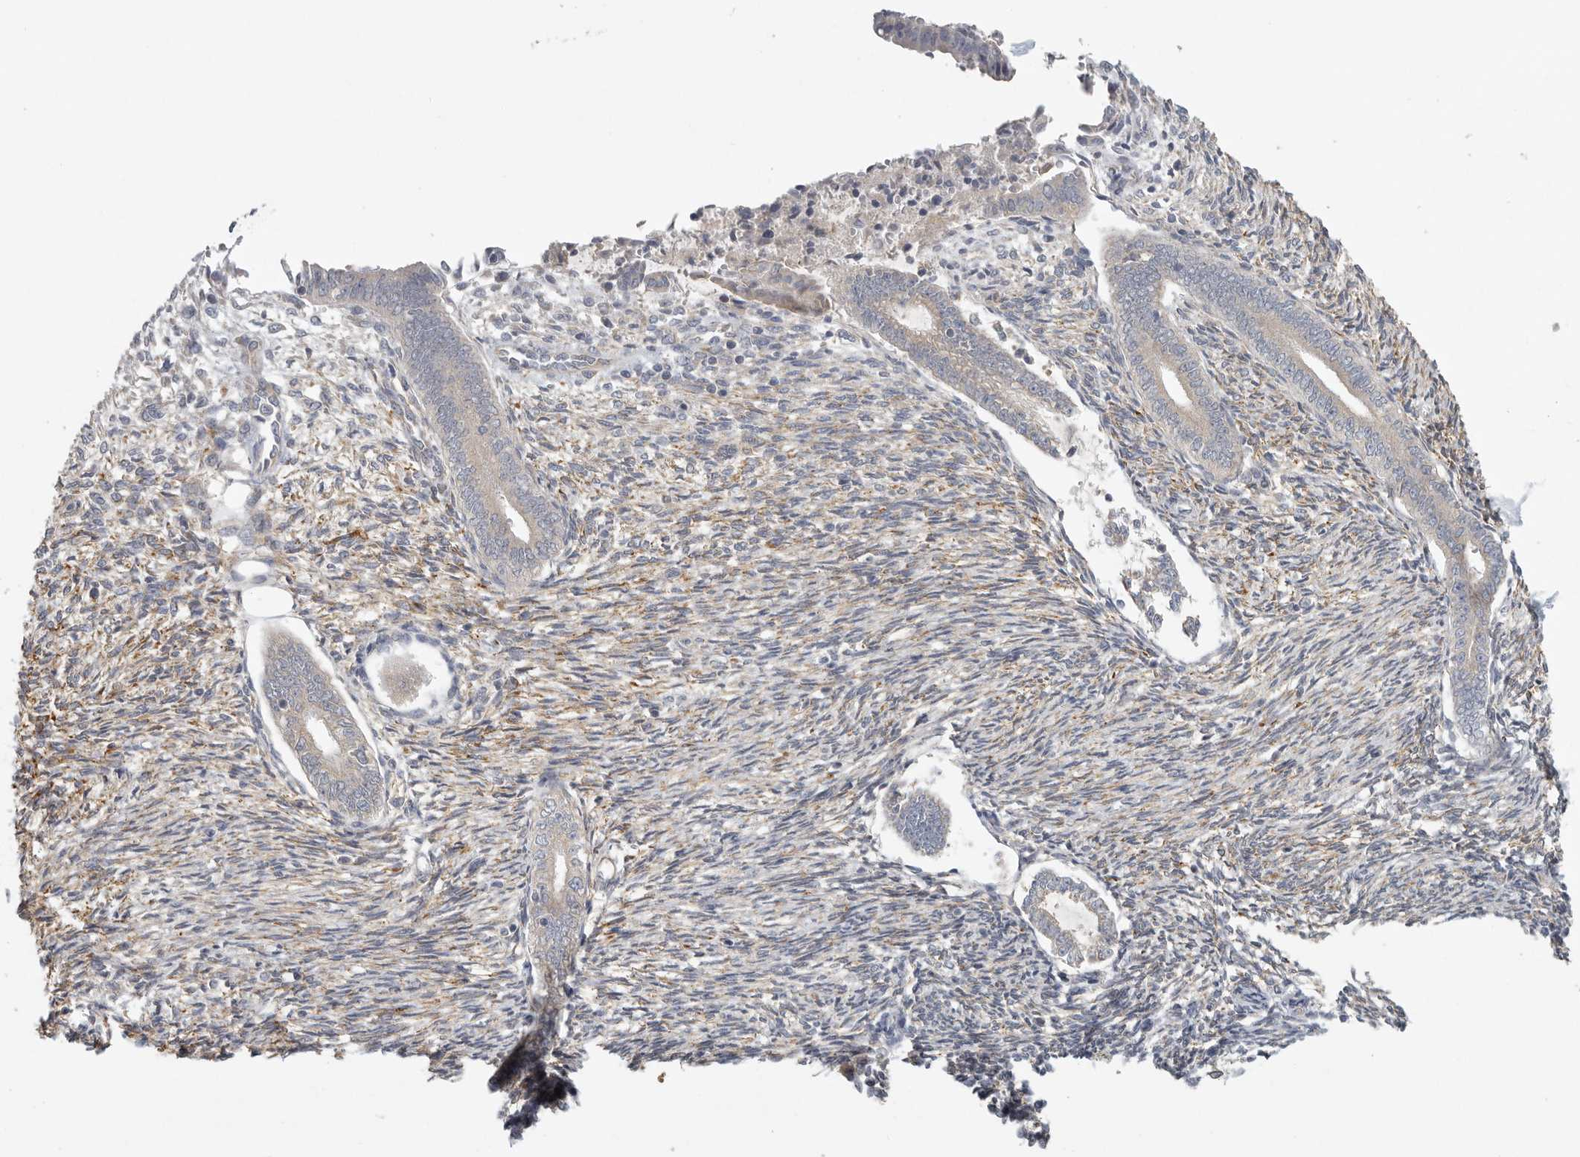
{"staining": {"intensity": "negative", "quantity": "none", "location": "none"}, "tissue": "endometrium", "cell_type": "Cells in endometrial stroma", "image_type": "normal", "snomed": [{"axis": "morphology", "description": "Normal tissue, NOS"}, {"axis": "topography", "description": "Endometrium"}], "caption": "IHC micrograph of normal endometrium: endometrium stained with DAB exhibits no significant protein positivity in cells in endometrial stroma. (DAB immunohistochemistry visualized using brightfield microscopy, high magnification).", "gene": "BCAP29", "patient": {"sex": "female", "age": 56}}